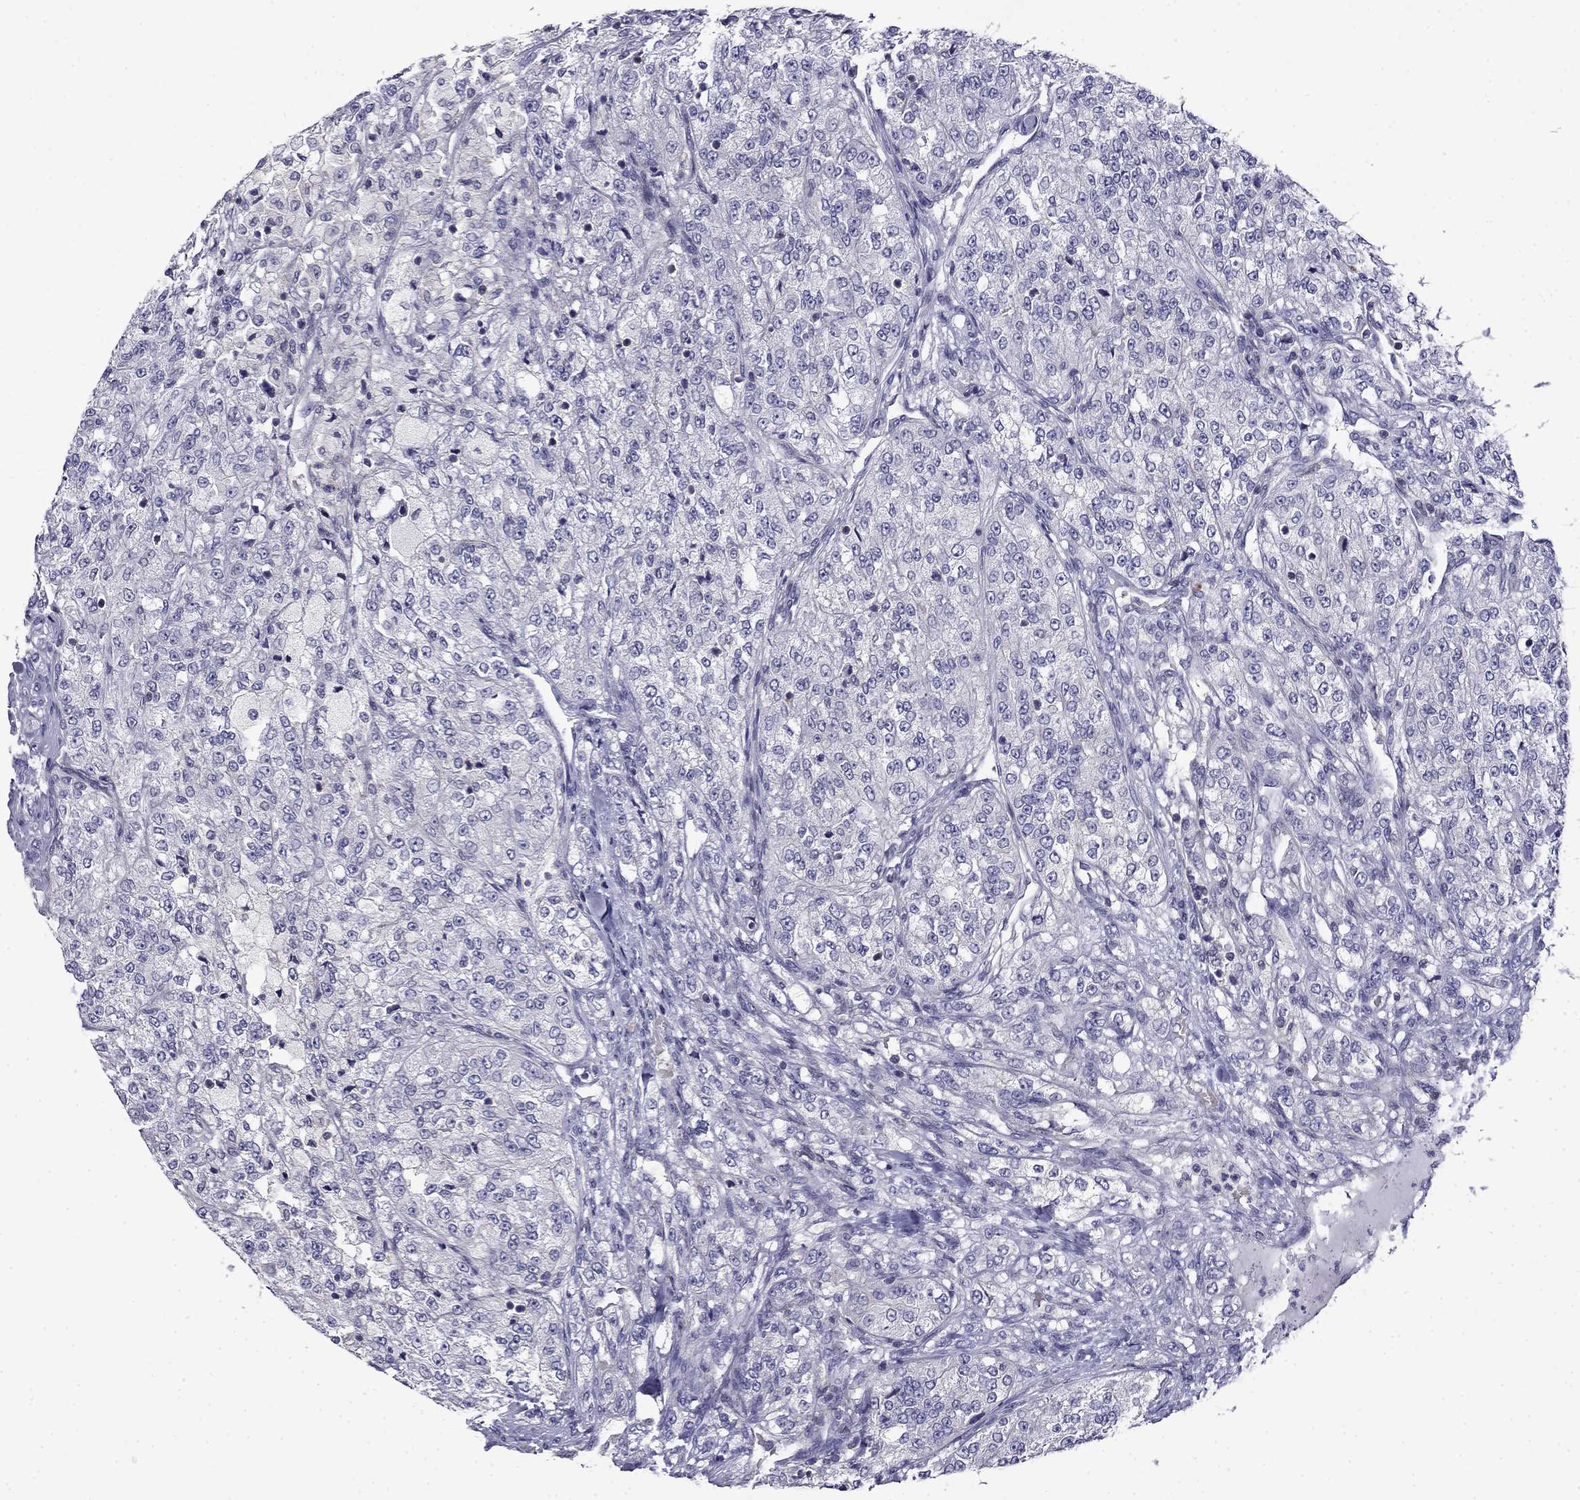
{"staining": {"intensity": "negative", "quantity": "none", "location": "none"}, "tissue": "renal cancer", "cell_type": "Tumor cells", "image_type": "cancer", "snomed": [{"axis": "morphology", "description": "Adenocarcinoma, NOS"}, {"axis": "topography", "description": "Kidney"}], "caption": "Immunohistochemical staining of renal cancer demonstrates no significant expression in tumor cells.", "gene": "PRR18", "patient": {"sex": "female", "age": 63}}